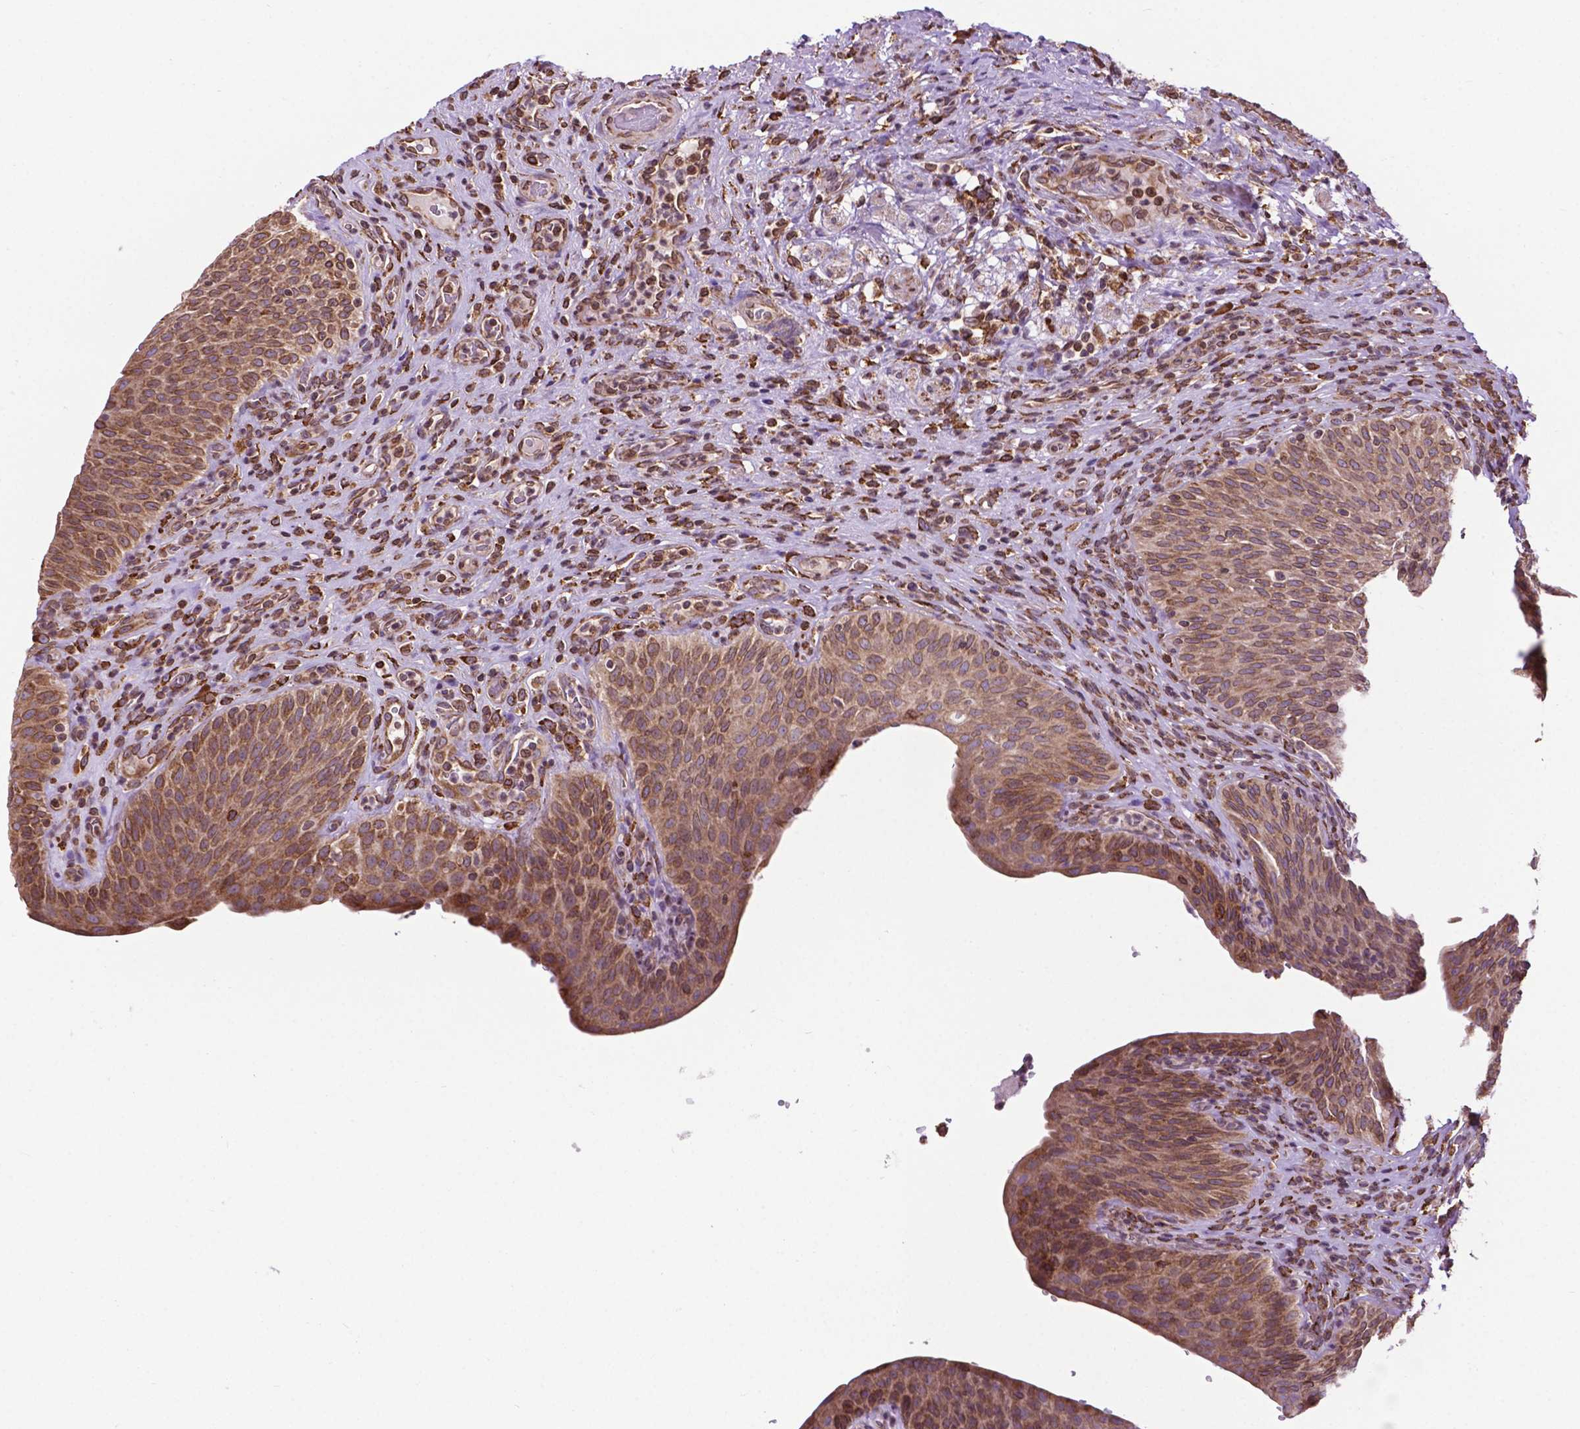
{"staining": {"intensity": "strong", "quantity": "25%-75%", "location": "cytoplasmic/membranous"}, "tissue": "urinary bladder", "cell_type": "Urothelial cells", "image_type": "normal", "snomed": [{"axis": "morphology", "description": "Normal tissue, NOS"}, {"axis": "topography", "description": "Urinary bladder"}, {"axis": "topography", "description": "Peripheral nerve tissue"}], "caption": "IHC staining of benign urinary bladder, which demonstrates high levels of strong cytoplasmic/membranous expression in about 25%-75% of urothelial cells indicating strong cytoplasmic/membranous protein expression. The staining was performed using DAB (brown) for protein detection and nuclei were counterstained in hematoxylin (blue).", "gene": "GANAB", "patient": {"sex": "male", "age": 66}}